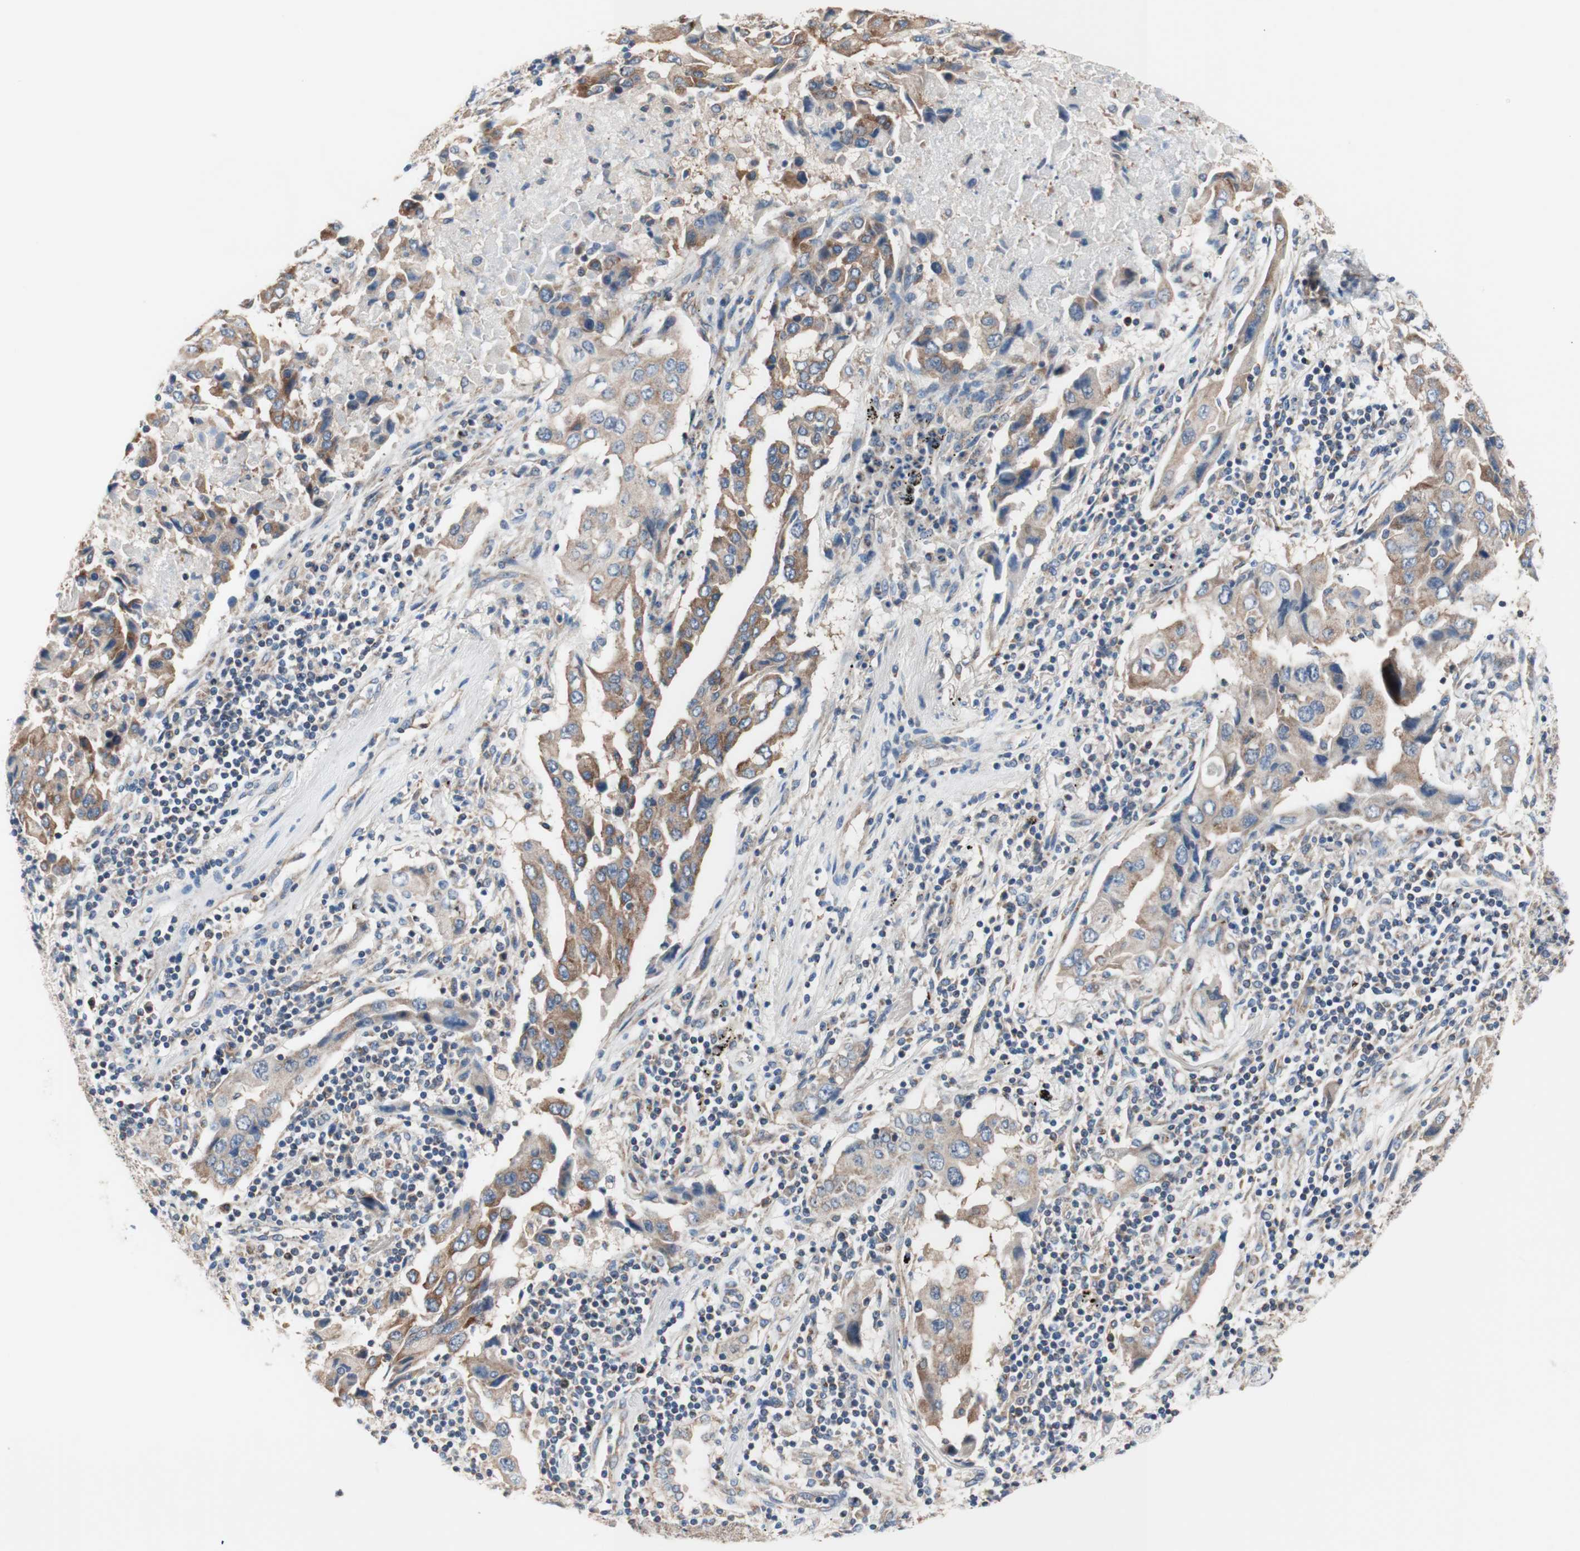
{"staining": {"intensity": "moderate", "quantity": ">75%", "location": "cytoplasmic/membranous"}, "tissue": "lung cancer", "cell_type": "Tumor cells", "image_type": "cancer", "snomed": [{"axis": "morphology", "description": "Adenocarcinoma, NOS"}, {"axis": "topography", "description": "Lung"}], "caption": "Moderate cytoplasmic/membranous staining is seen in about >75% of tumor cells in lung adenocarcinoma.", "gene": "FMR1", "patient": {"sex": "female", "age": 65}}